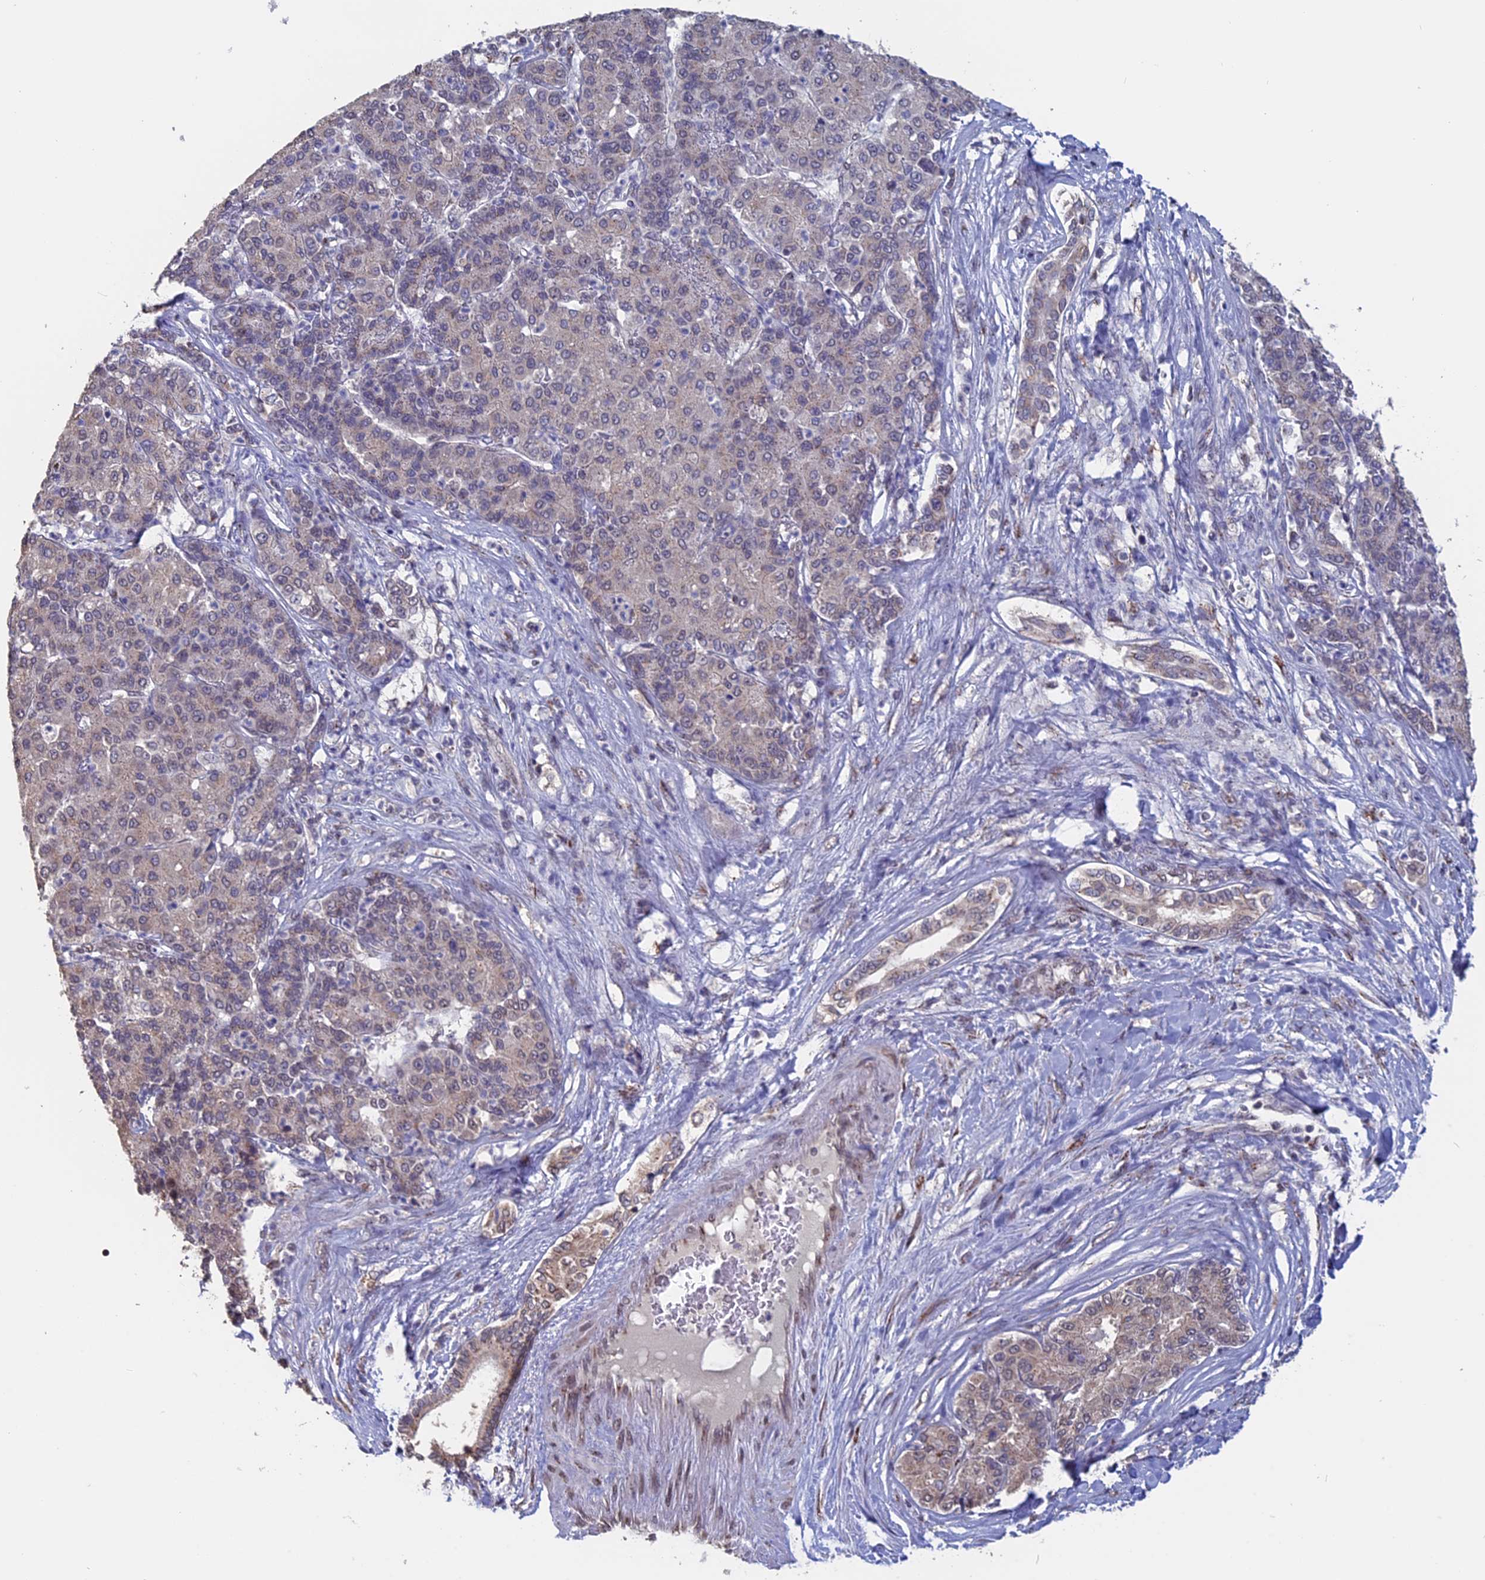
{"staining": {"intensity": "negative", "quantity": "none", "location": "none"}, "tissue": "liver cancer", "cell_type": "Tumor cells", "image_type": "cancer", "snomed": [{"axis": "morphology", "description": "Carcinoma, Hepatocellular, NOS"}, {"axis": "topography", "description": "Liver"}], "caption": "Immunohistochemistry (IHC) image of neoplastic tissue: liver hepatocellular carcinoma stained with DAB (3,3'-diaminobenzidine) reveals no significant protein staining in tumor cells.", "gene": "PIGQ", "patient": {"sex": "male", "age": 65}}